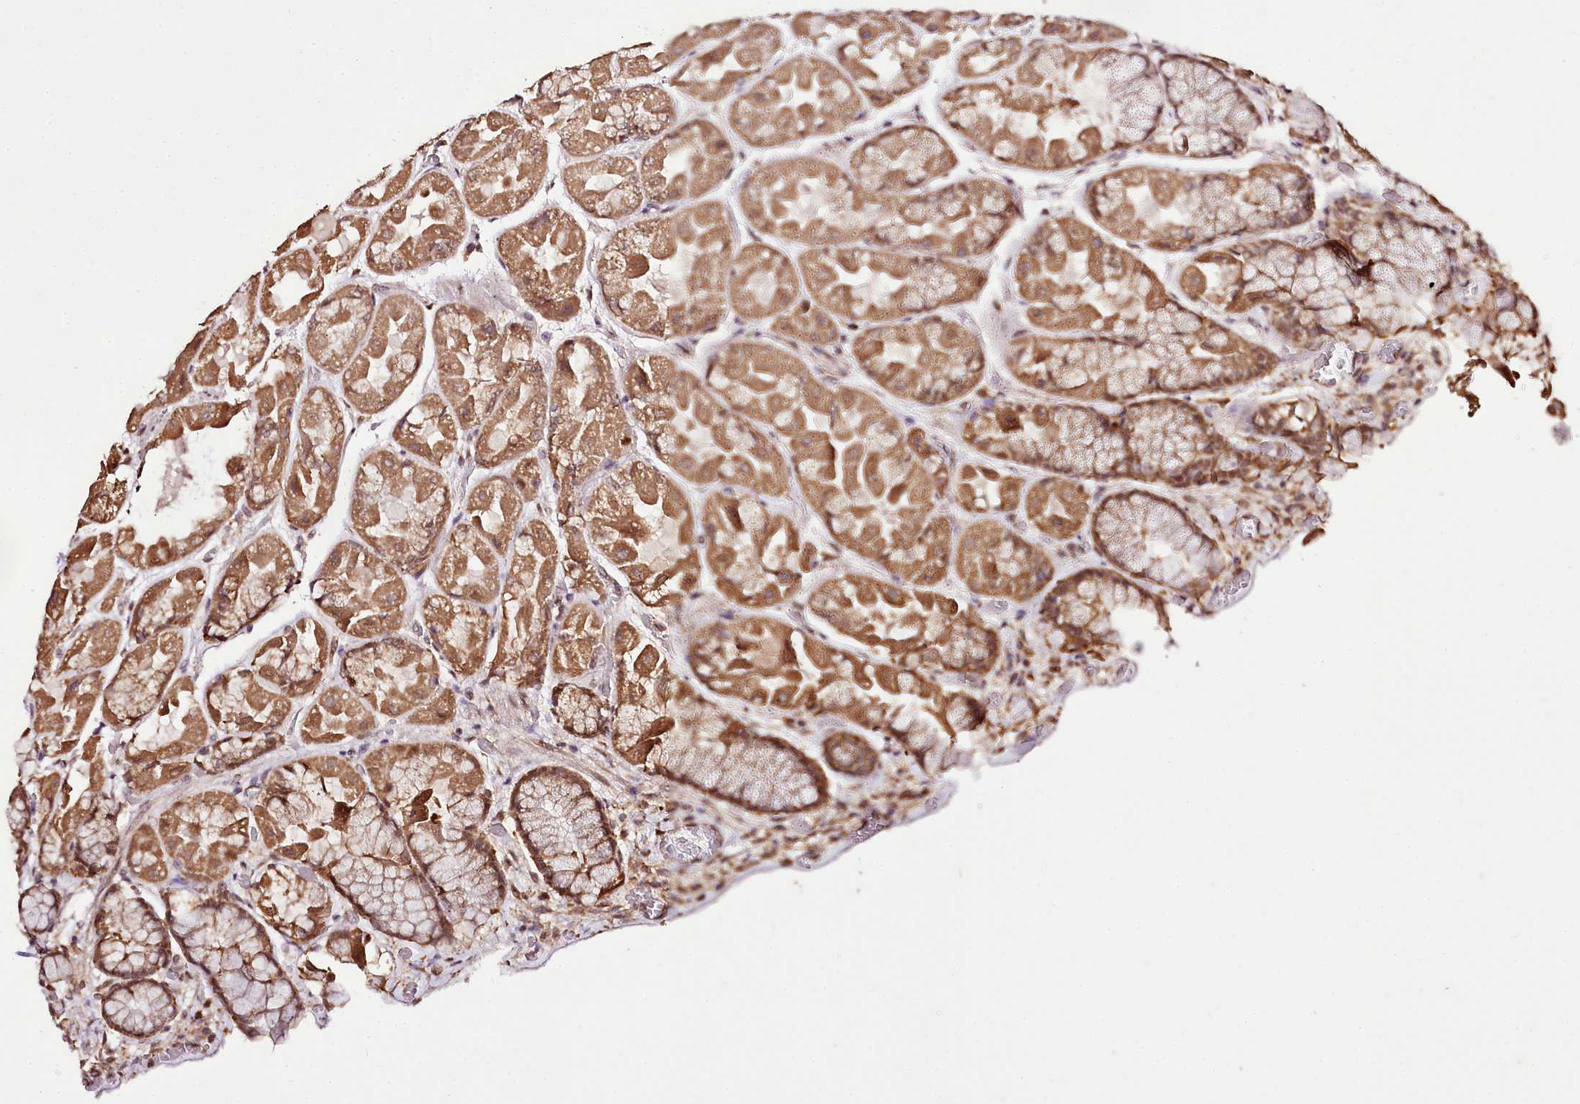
{"staining": {"intensity": "moderate", "quantity": ">75%", "location": "cytoplasmic/membranous"}, "tissue": "stomach", "cell_type": "Glandular cells", "image_type": "normal", "snomed": [{"axis": "morphology", "description": "Normal tissue, NOS"}, {"axis": "topography", "description": "Stomach"}], "caption": "An image of human stomach stained for a protein shows moderate cytoplasmic/membranous brown staining in glandular cells. The staining was performed using DAB (3,3'-diaminobenzidine), with brown indicating positive protein expression. Nuclei are stained blue with hematoxylin.", "gene": "EDIL3", "patient": {"sex": "female", "age": 61}}